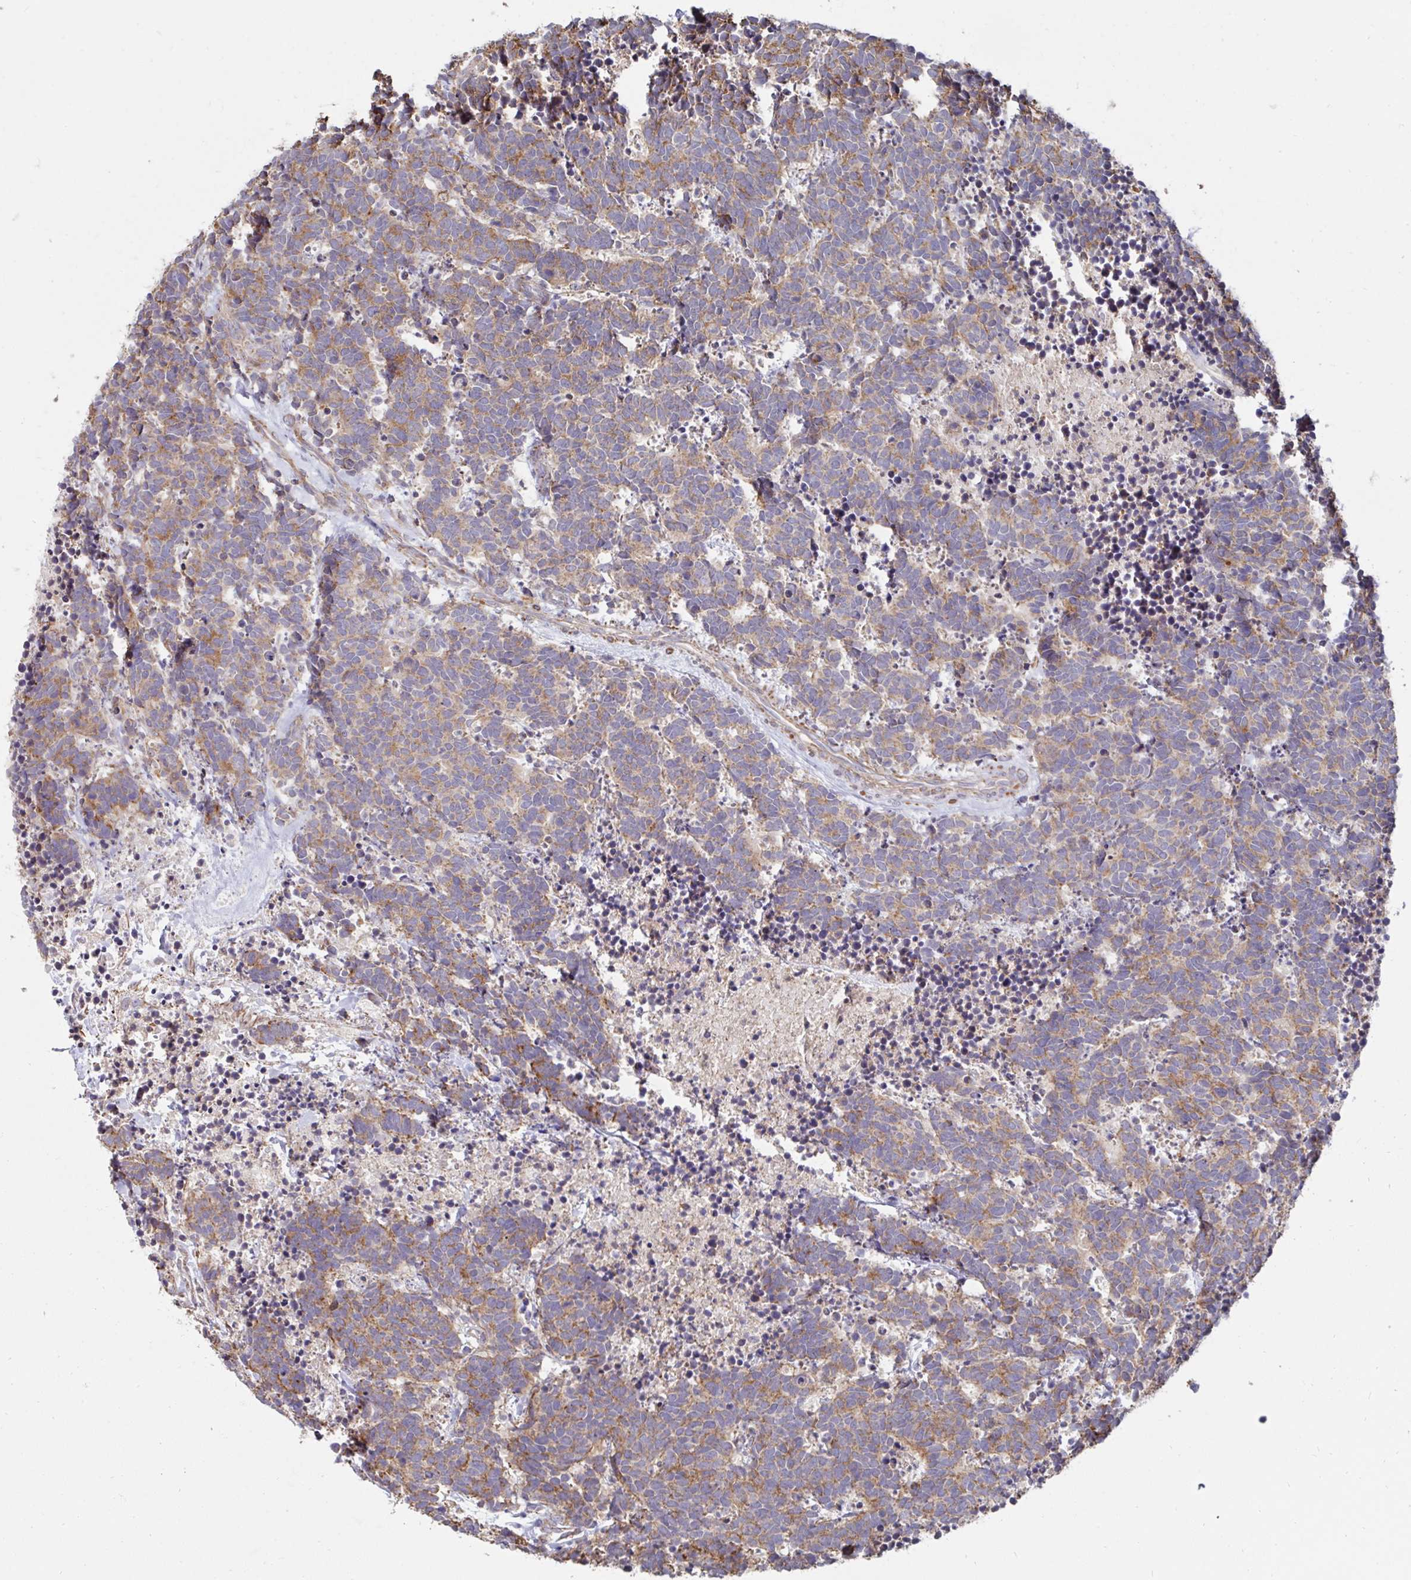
{"staining": {"intensity": "moderate", "quantity": ">75%", "location": "cytoplasmic/membranous"}, "tissue": "carcinoid", "cell_type": "Tumor cells", "image_type": "cancer", "snomed": [{"axis": "morphology", "description": "Carcinoma, NOS"}, {"axis": "morphology", "description": "Carcinoid, malignant, NOS"}, {"axis": "topography", "description": "Prostate"}], "caption": "Human carcinoid stained with a protein marker exhibits moderate staining in tumor cells.", "gene": "DZANK1", "patient": {"sex": "male", "age": 57}}